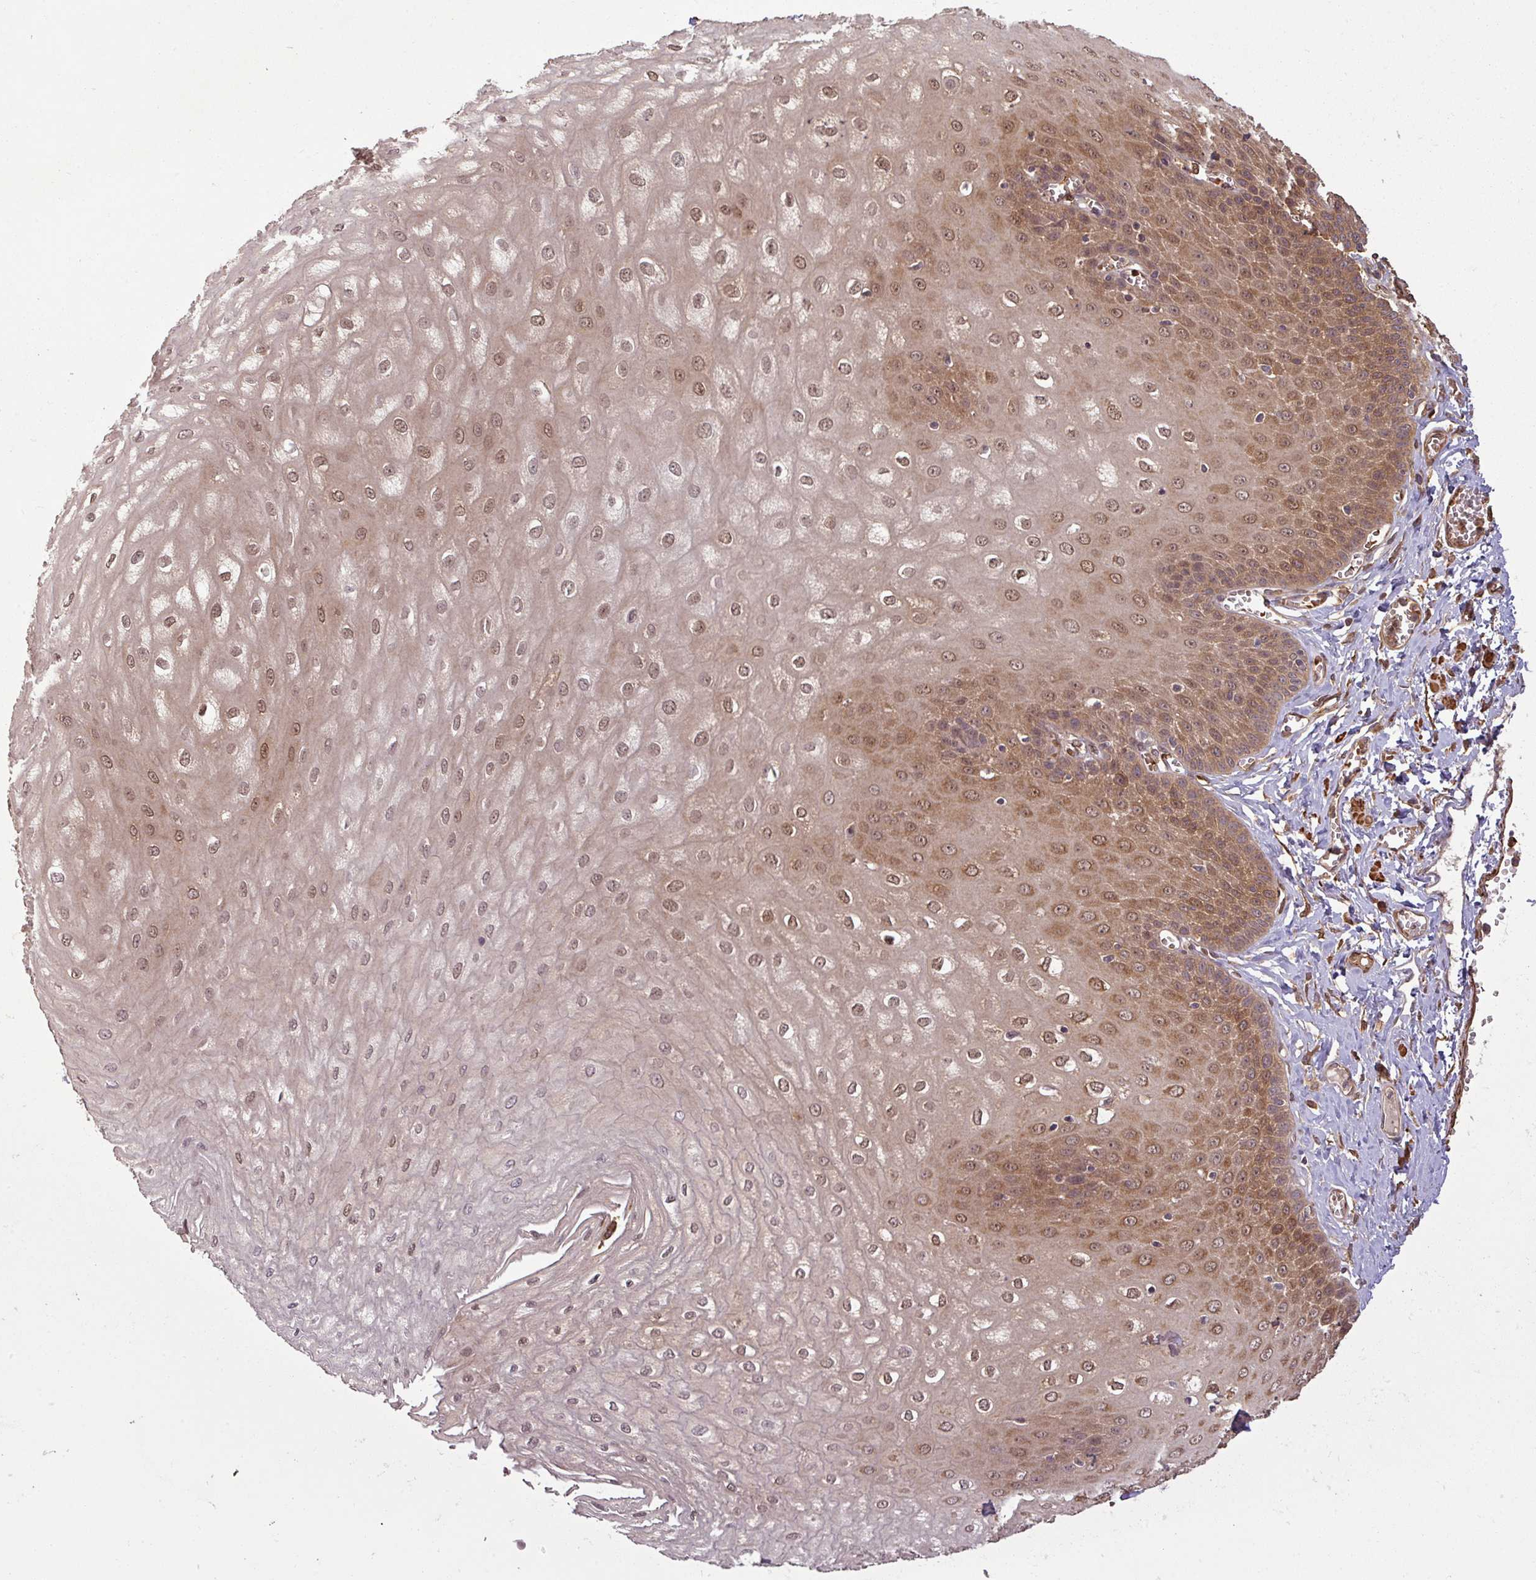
{"staining": {"intensity": "moderate", "quantity": ">75%", "location": "cytoplasmic/membranous"}, "tissue": "esophagus", "cell_type": "Squamous epithelial cells", "image_type": "normal", "snomed": [{"axis": "morphology", "description": "Normal tissue, NOS"}, {"axis": "topography", "description": "Esophagus"}], "caption": "Esophagus stained for a protein (brown) displays moderate cytoplasmic/membranous positive staining in about >75% of squamous epithelial cells.", "gene": "MAP3K6", "patient": {"sex": "male", "age": 60}}